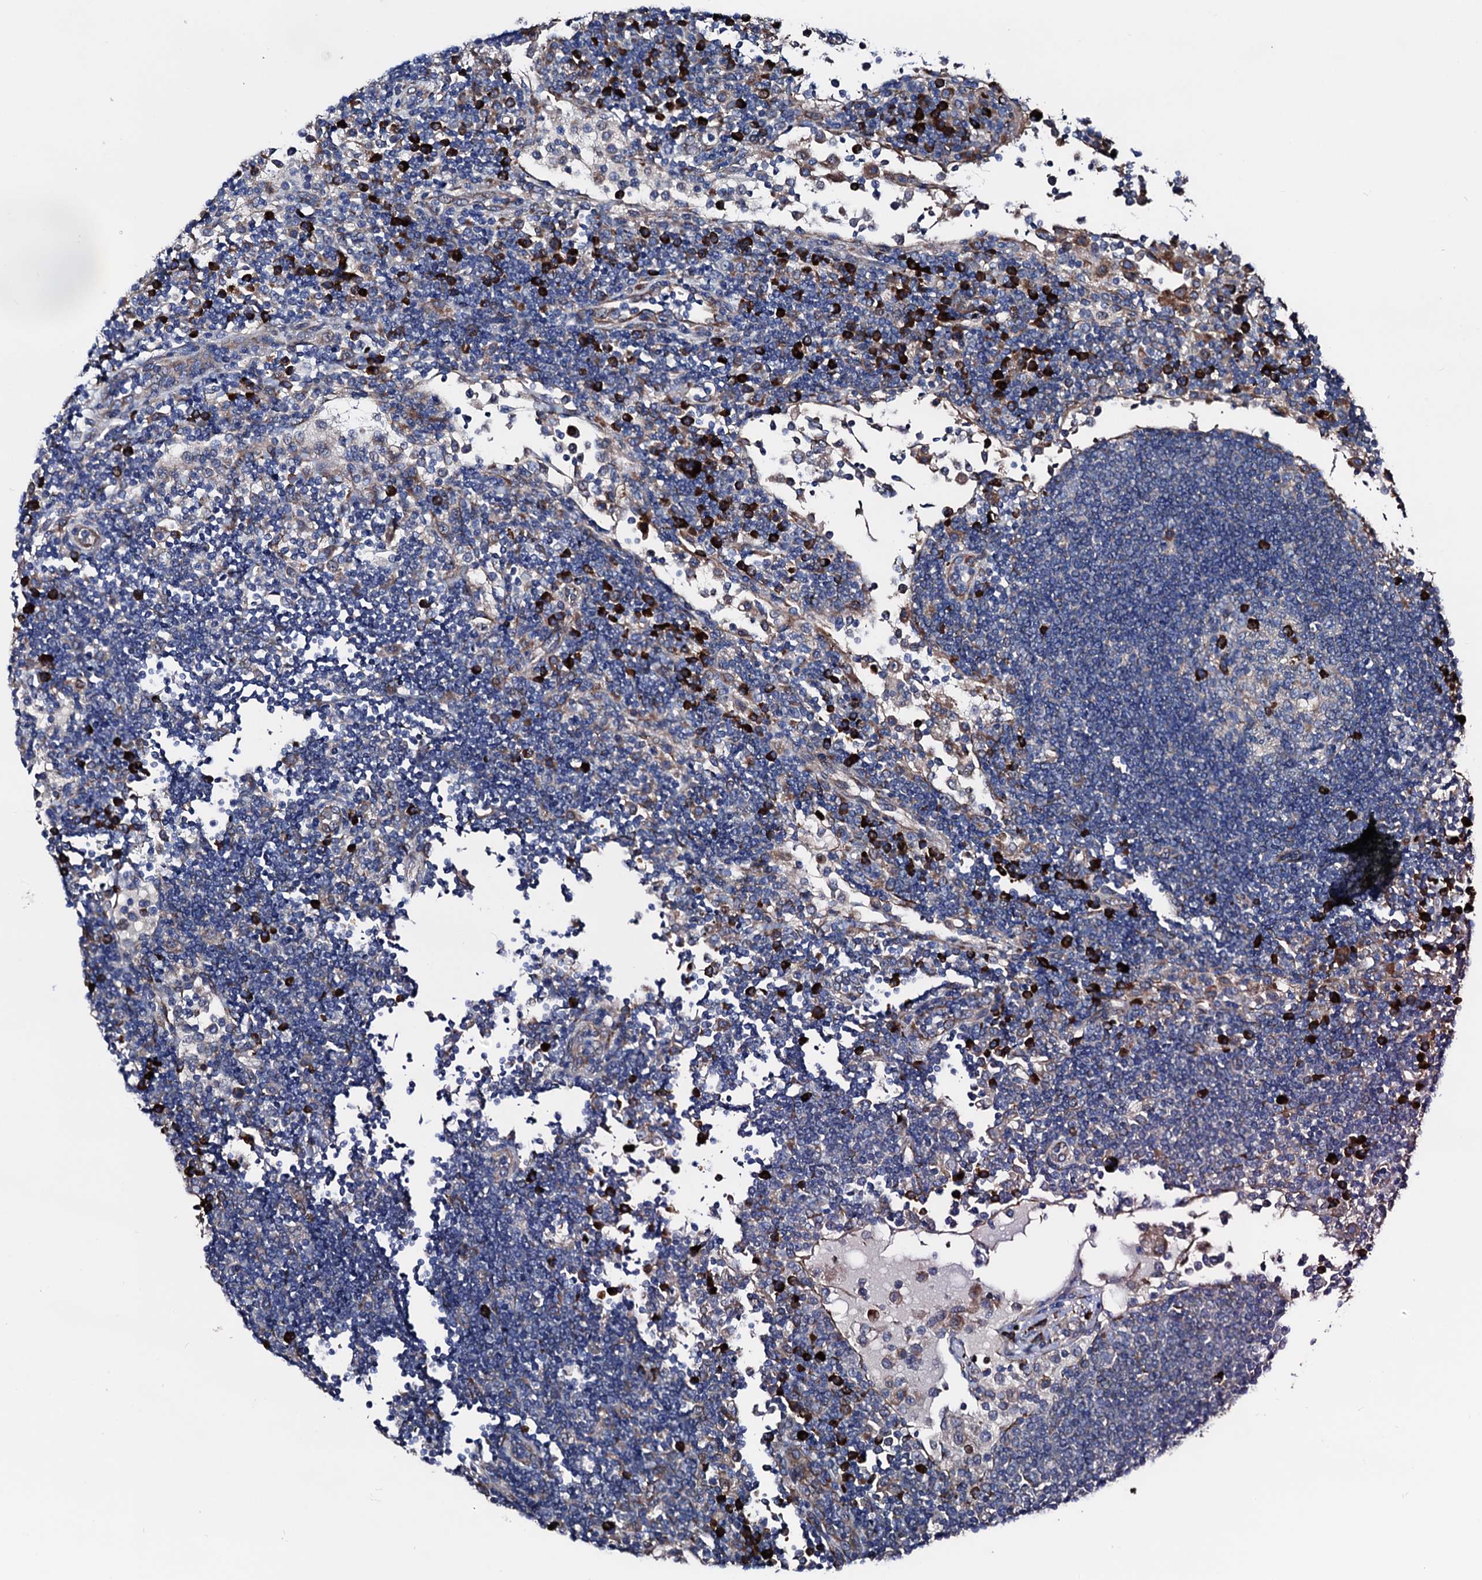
{"staining": {"intensity": "strong", "quantity": "<25%", "location": "cytoplasmic/membranous"}, "tissue": "lymph node", "cell_type": "Germinal center cells", "image_type": "normal", "snomed": [{"axis": "morphology", "description": "Normal tissue, NOS"}, {"axis": "topography", "description": "Lymph node"}], "caption": "Strong cytoplasmic/membranous protein expression is seen in about <25% of germinal center cells in lymph node. Using DAB (3,3'-diaminobenzidine) (brown) and hematoxylin (blue) stains, captured at high magnification using brightfield microscopy.", "gene": "AKAP11", "patient": {"sex": "female", "age": 53}}